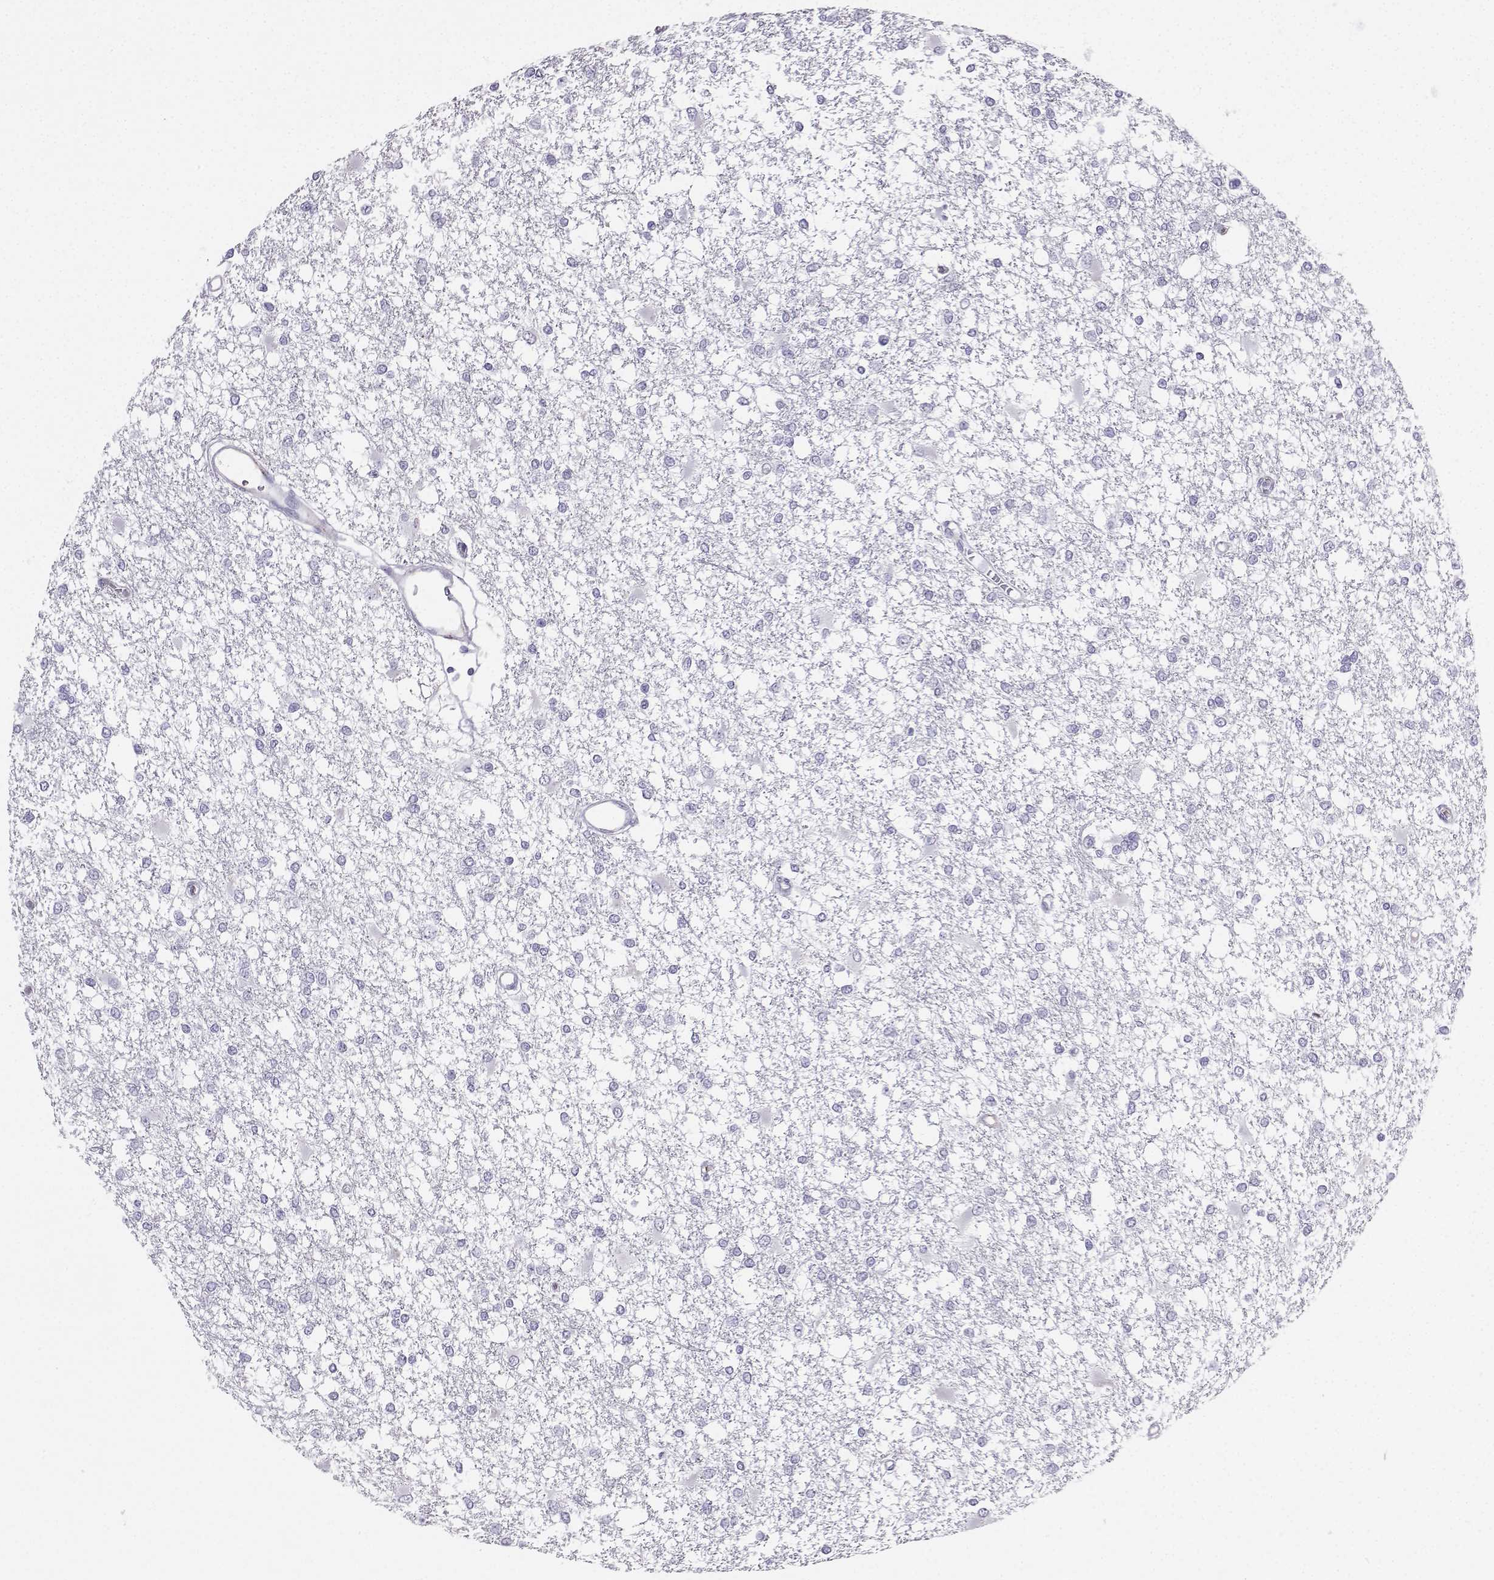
{"staining": {"intensity": "negative", "quantity": "none", "location": "none"}, "tissue": "glioma", "cell_type": "Tumor cells", "image_type": "cancer", "snomed": [{"axis": "morphology", "description": "Glioma, malignant, High grade"}, {"axis": "topography", "description": "Cerebral cortex"}], "caption": "Immunohistochemistry (IHC) image of high-grade glioma (malignant) stained for a protein (brown), which displays no positivity in tumor cells.", "gene": "IQCD", "patient": {"sex": "male", "age": 79}}